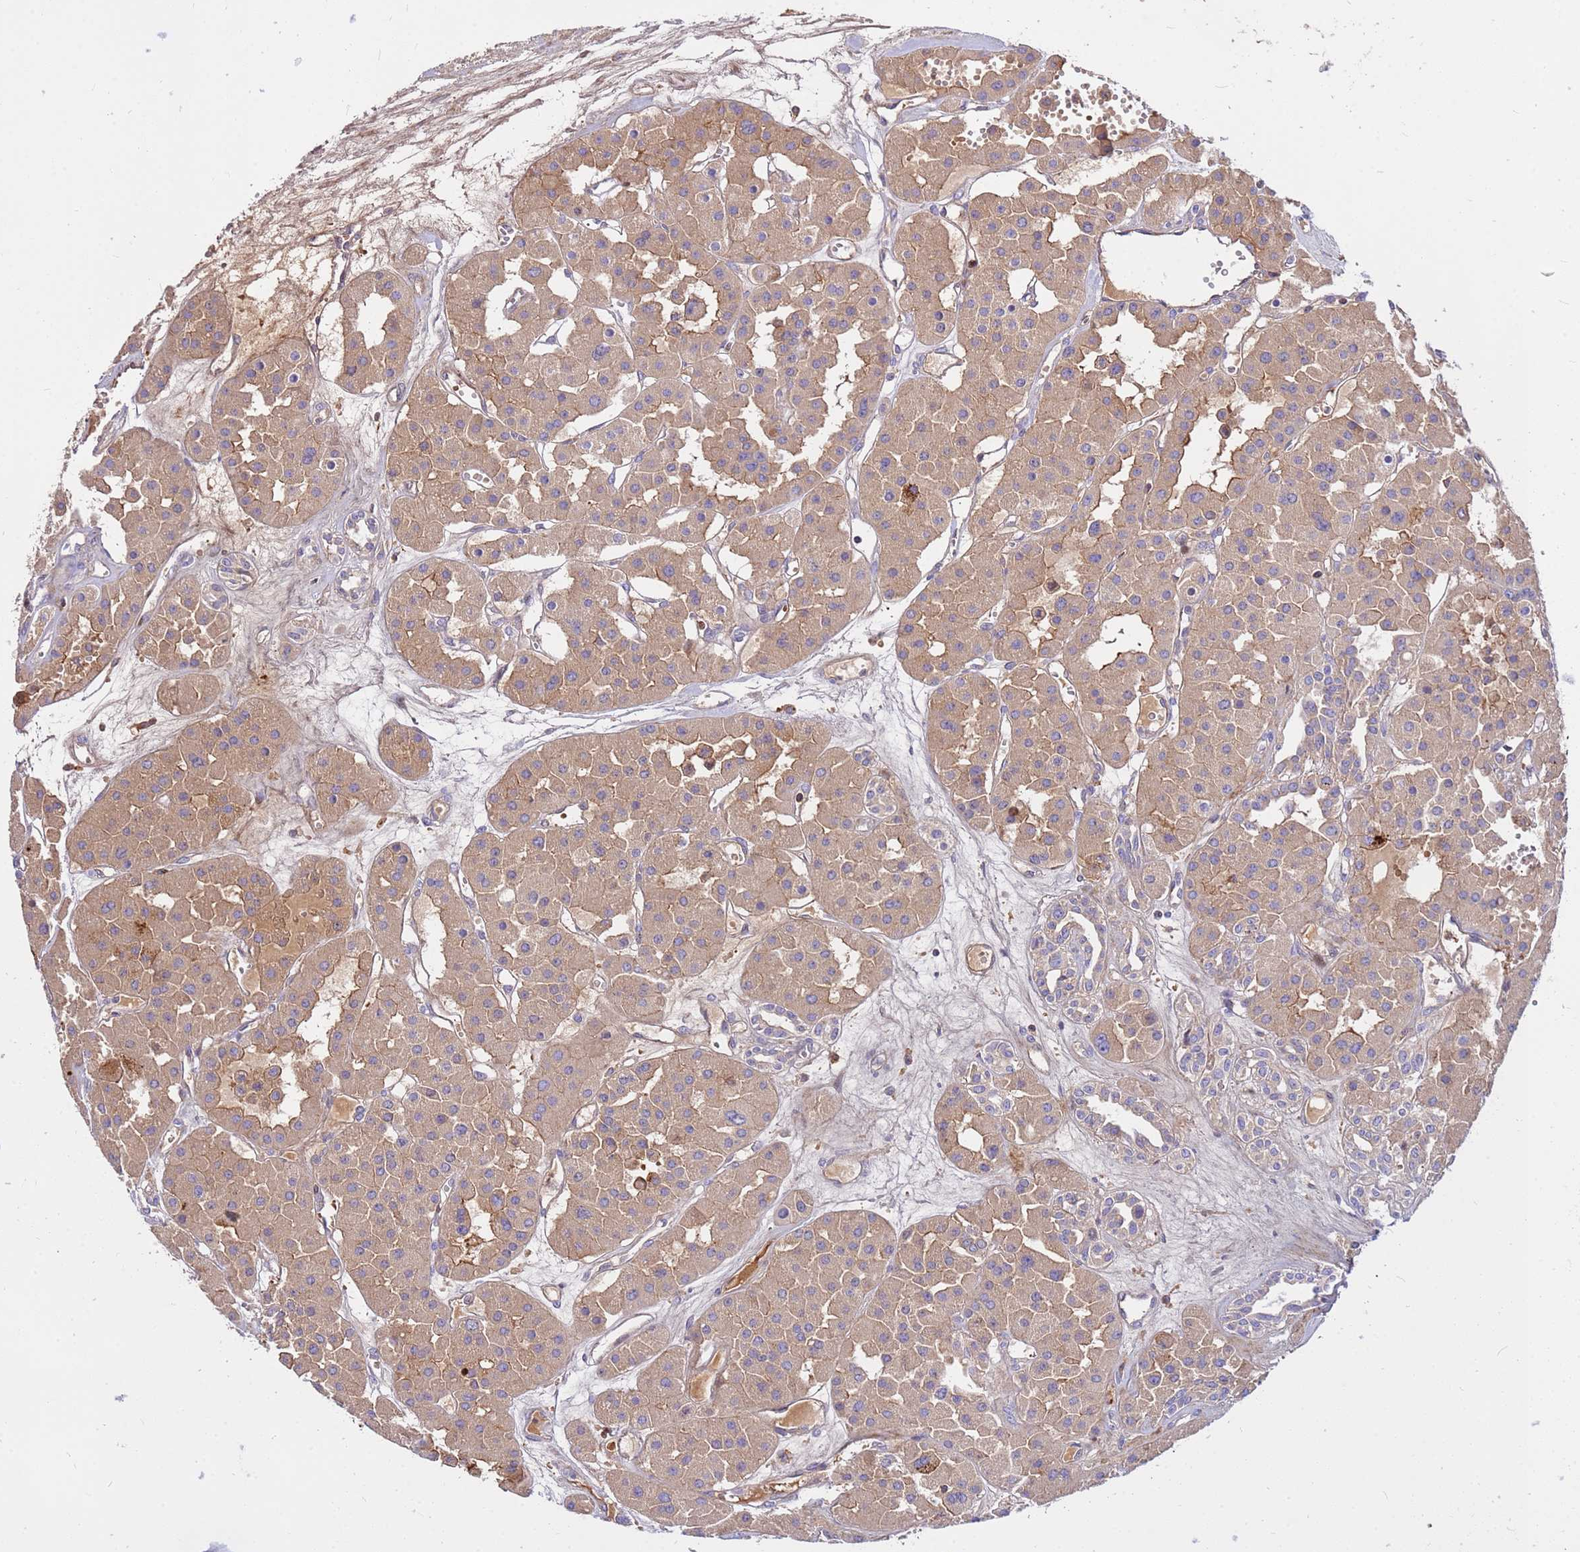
{"staining": {"intensity": "moderate", "quantity": ">75%", "location": "cytoplasmic/membranous"}, "tissue": "renal cancer", "cell_type": "Tumor cells", "image_type": "cancer", "snomed": [{"axis": "morphology", "description": "Carcinoma, NOS"}, {"axis": "topography", "description": "Kidney"}], "caption": "This is a histology image of immunohistochemistry (IHC) staining of renal carcinoma, which shows moderate expression in the cytoplasmic/membranous of tumor cells.", "gene": "CRHBP", "patient": {"sex": "female", "age": 75}}